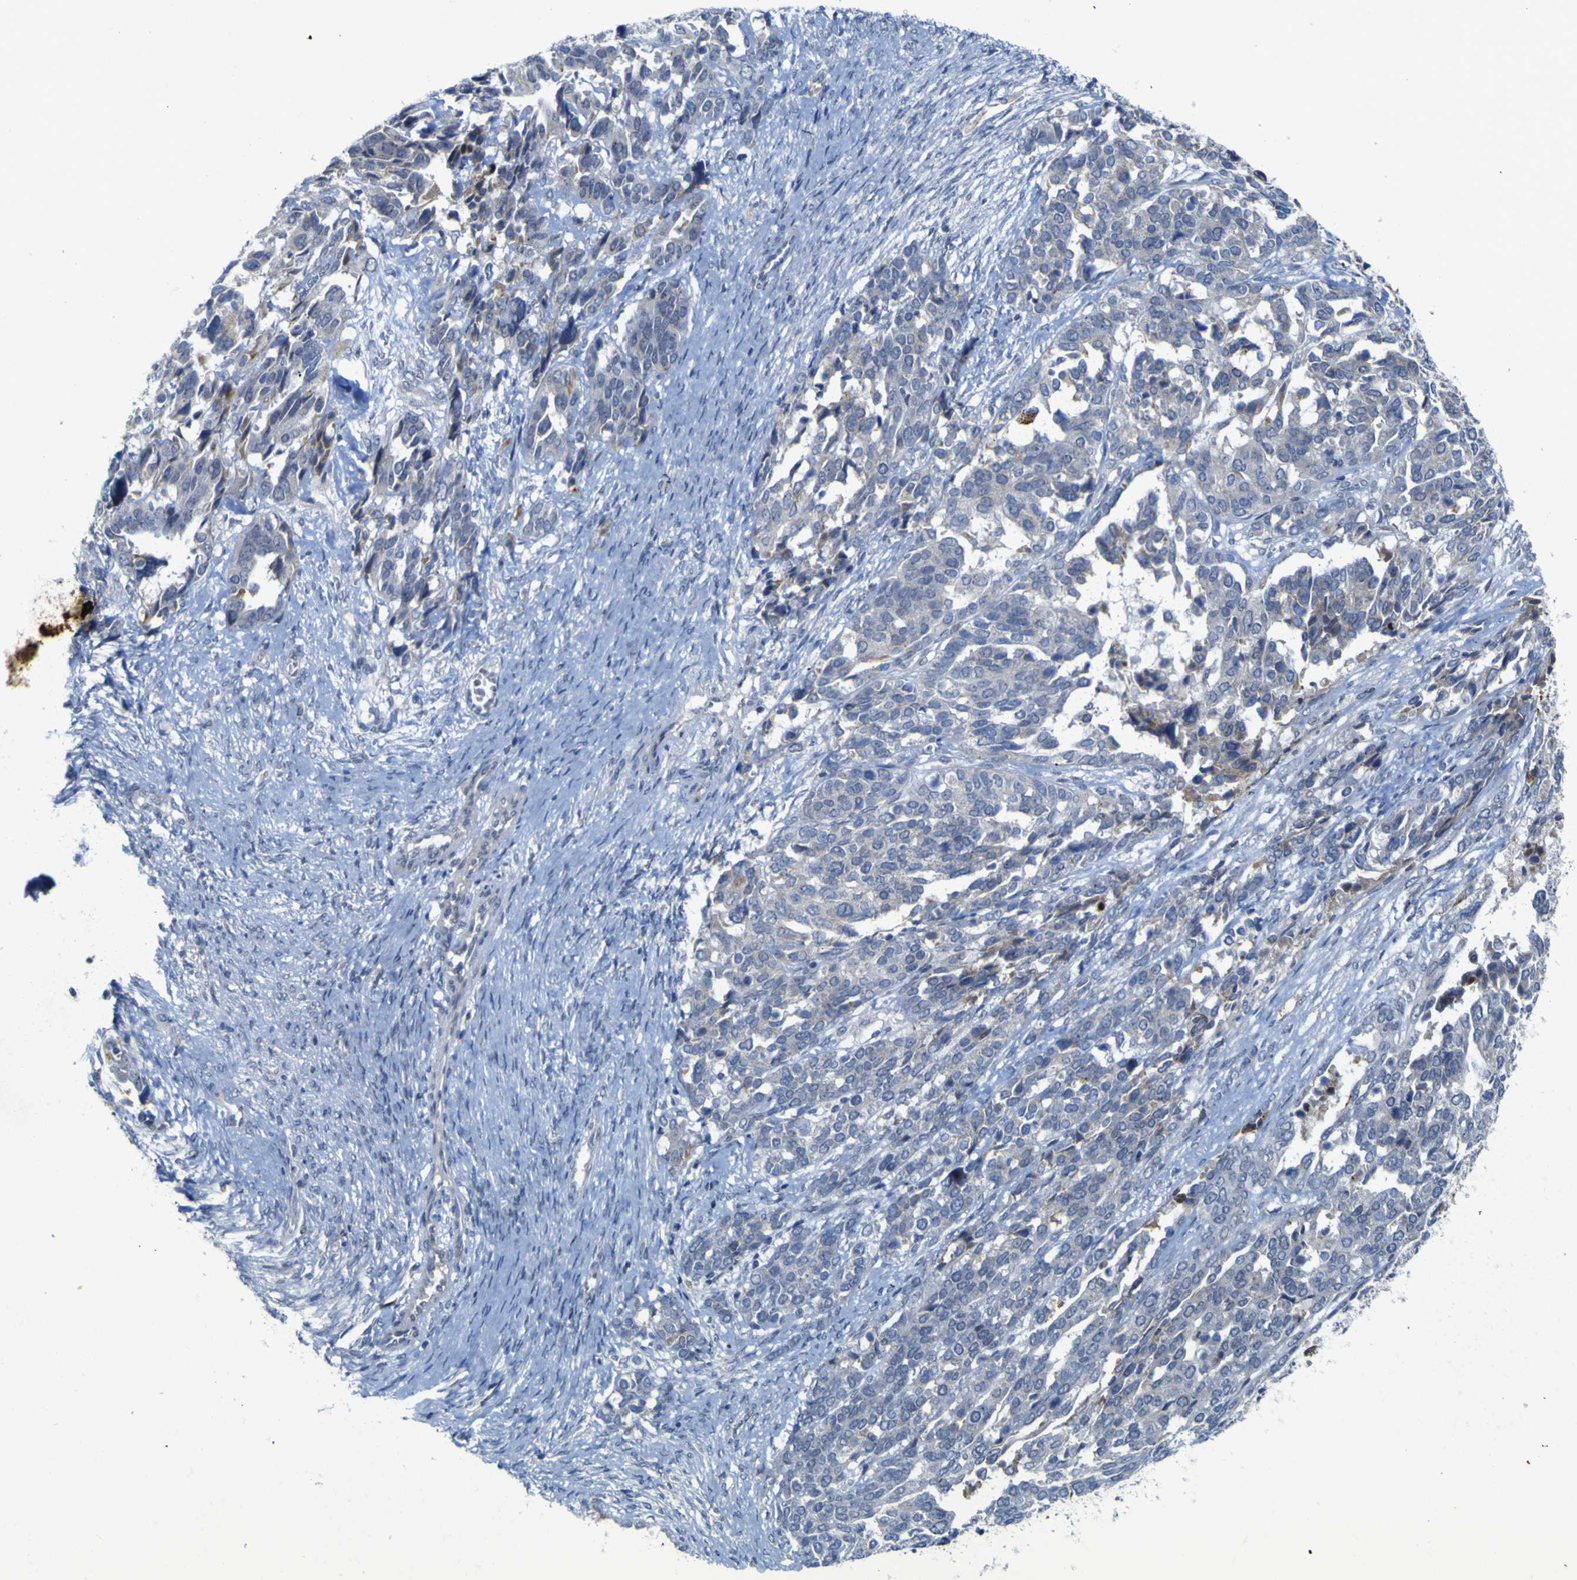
{"staining": {"intensity": "weak", "quantity": "<25%", "location": "cytoplasmic/membranous"}, "tissue": "ovarian cancer", "cell_type": "Tumor cells", "image_type": "cancer", "snomed": [{"axis": "morphology", "description": "Cystadenocarcinoma, serous, NOS"}, {"axis": "topography", "description": "Ovary"}], "caption": "Protein analysis of ovarian cancer (serous cystadenocarcinoma) reveals no significant staining in tumor cells.", "gene": "NAV1", "patient": {"sex": "female", "age": 44}}